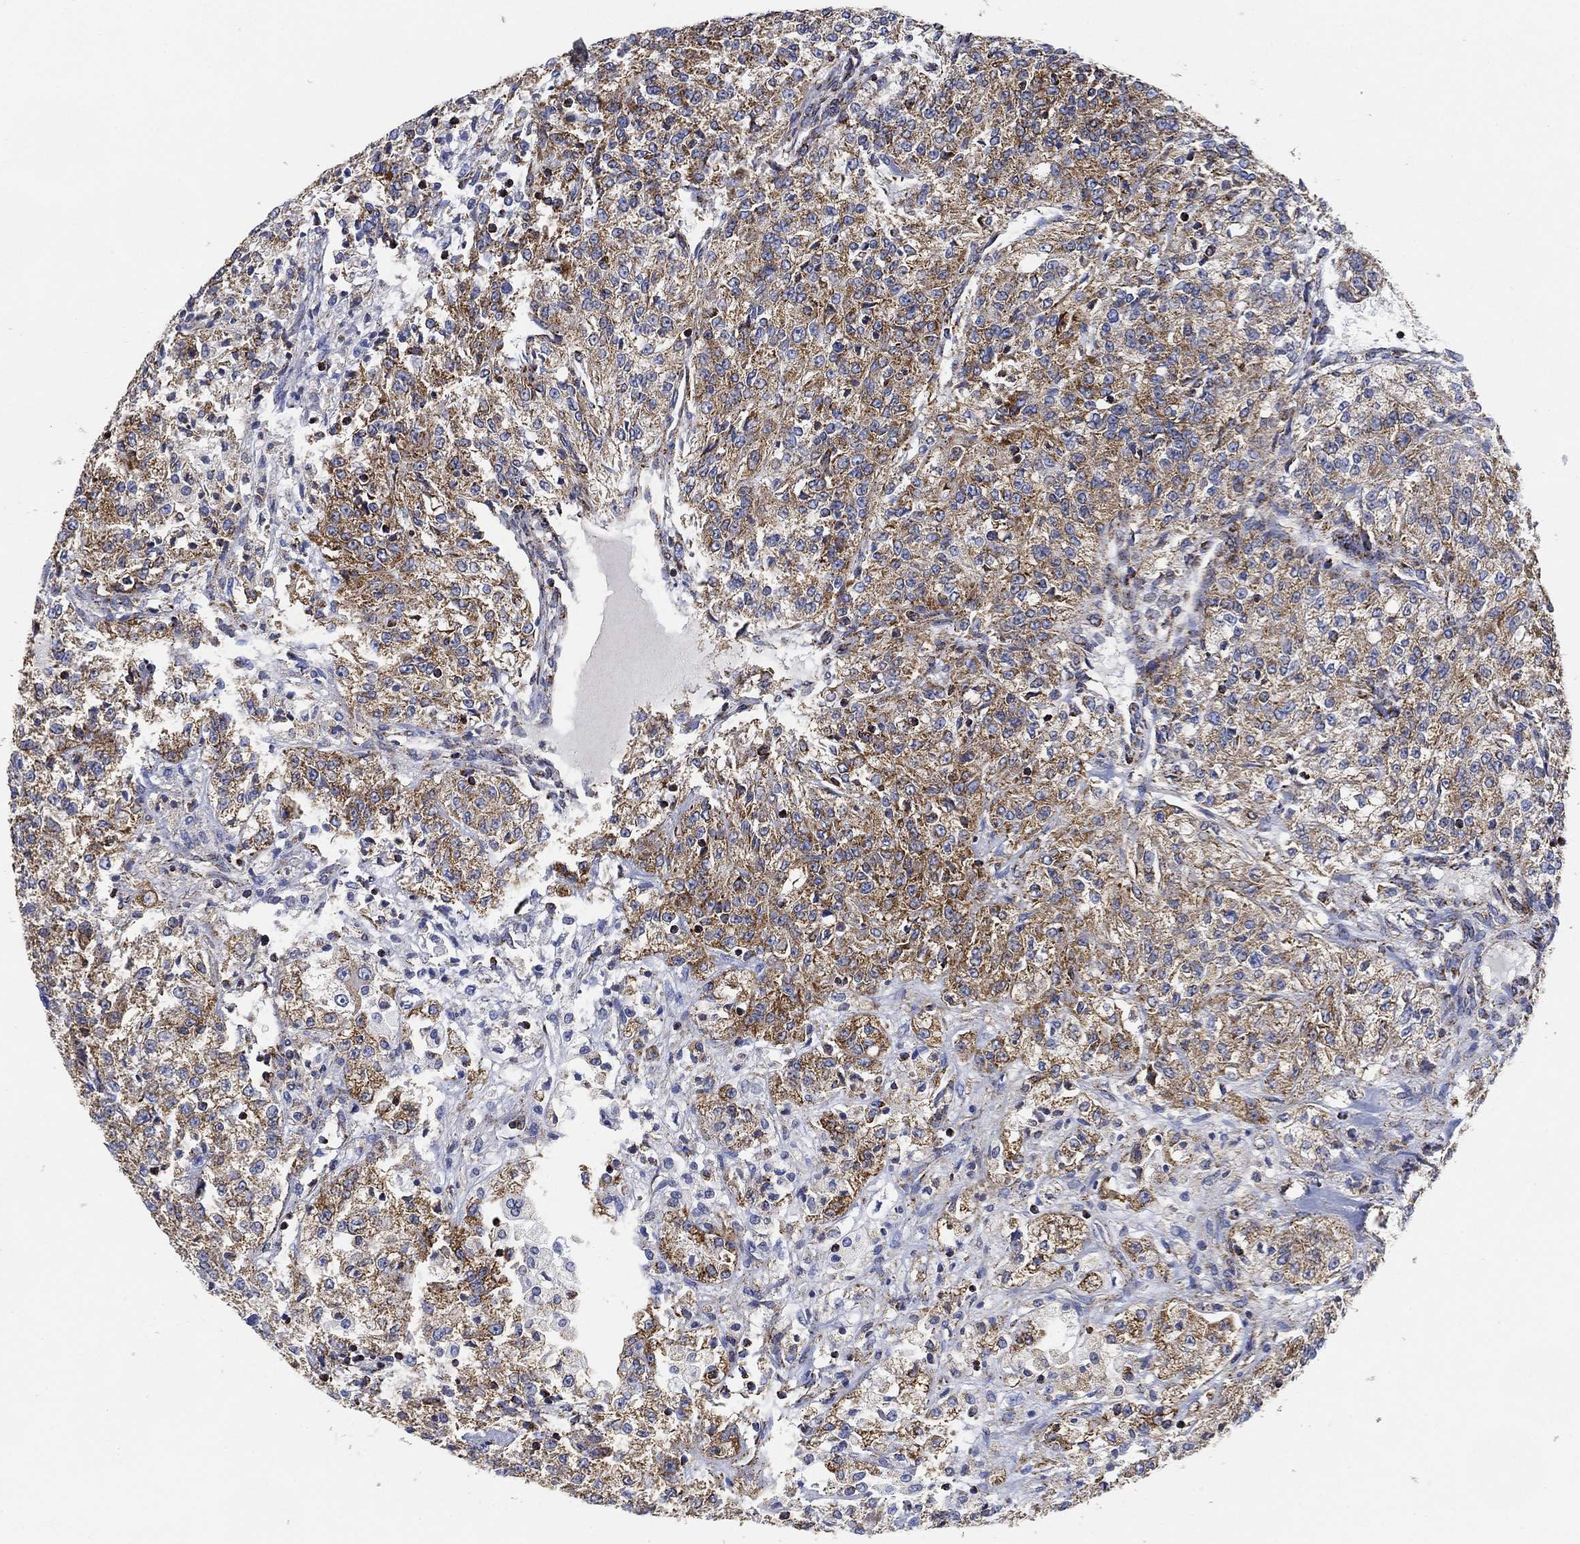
{"staining": {"intensity": "moderate", "quantity": ">75%", "location": "cytoplasmic/membranous"}, "tissue": "renal cancer", "cell_type": "Tumor cells", "image_type": "cancer", "snomed": [{"axis": "morphology", "description": "Adenocarcinoma, NOS"}, {"axis": "topography", "description": "Kidney"}], "caption": "Immunohistochemistry (IHC) of human adenocarcinoma (renal) demonstrates medium levels of moderate cytoplasmic/membranous positivity in approximately >75% of tumor cells. (IHC, brightfield microscopy, high magnification).", "gene": "NDUFS3", "patient": {"sex": "female", "age": 63}}